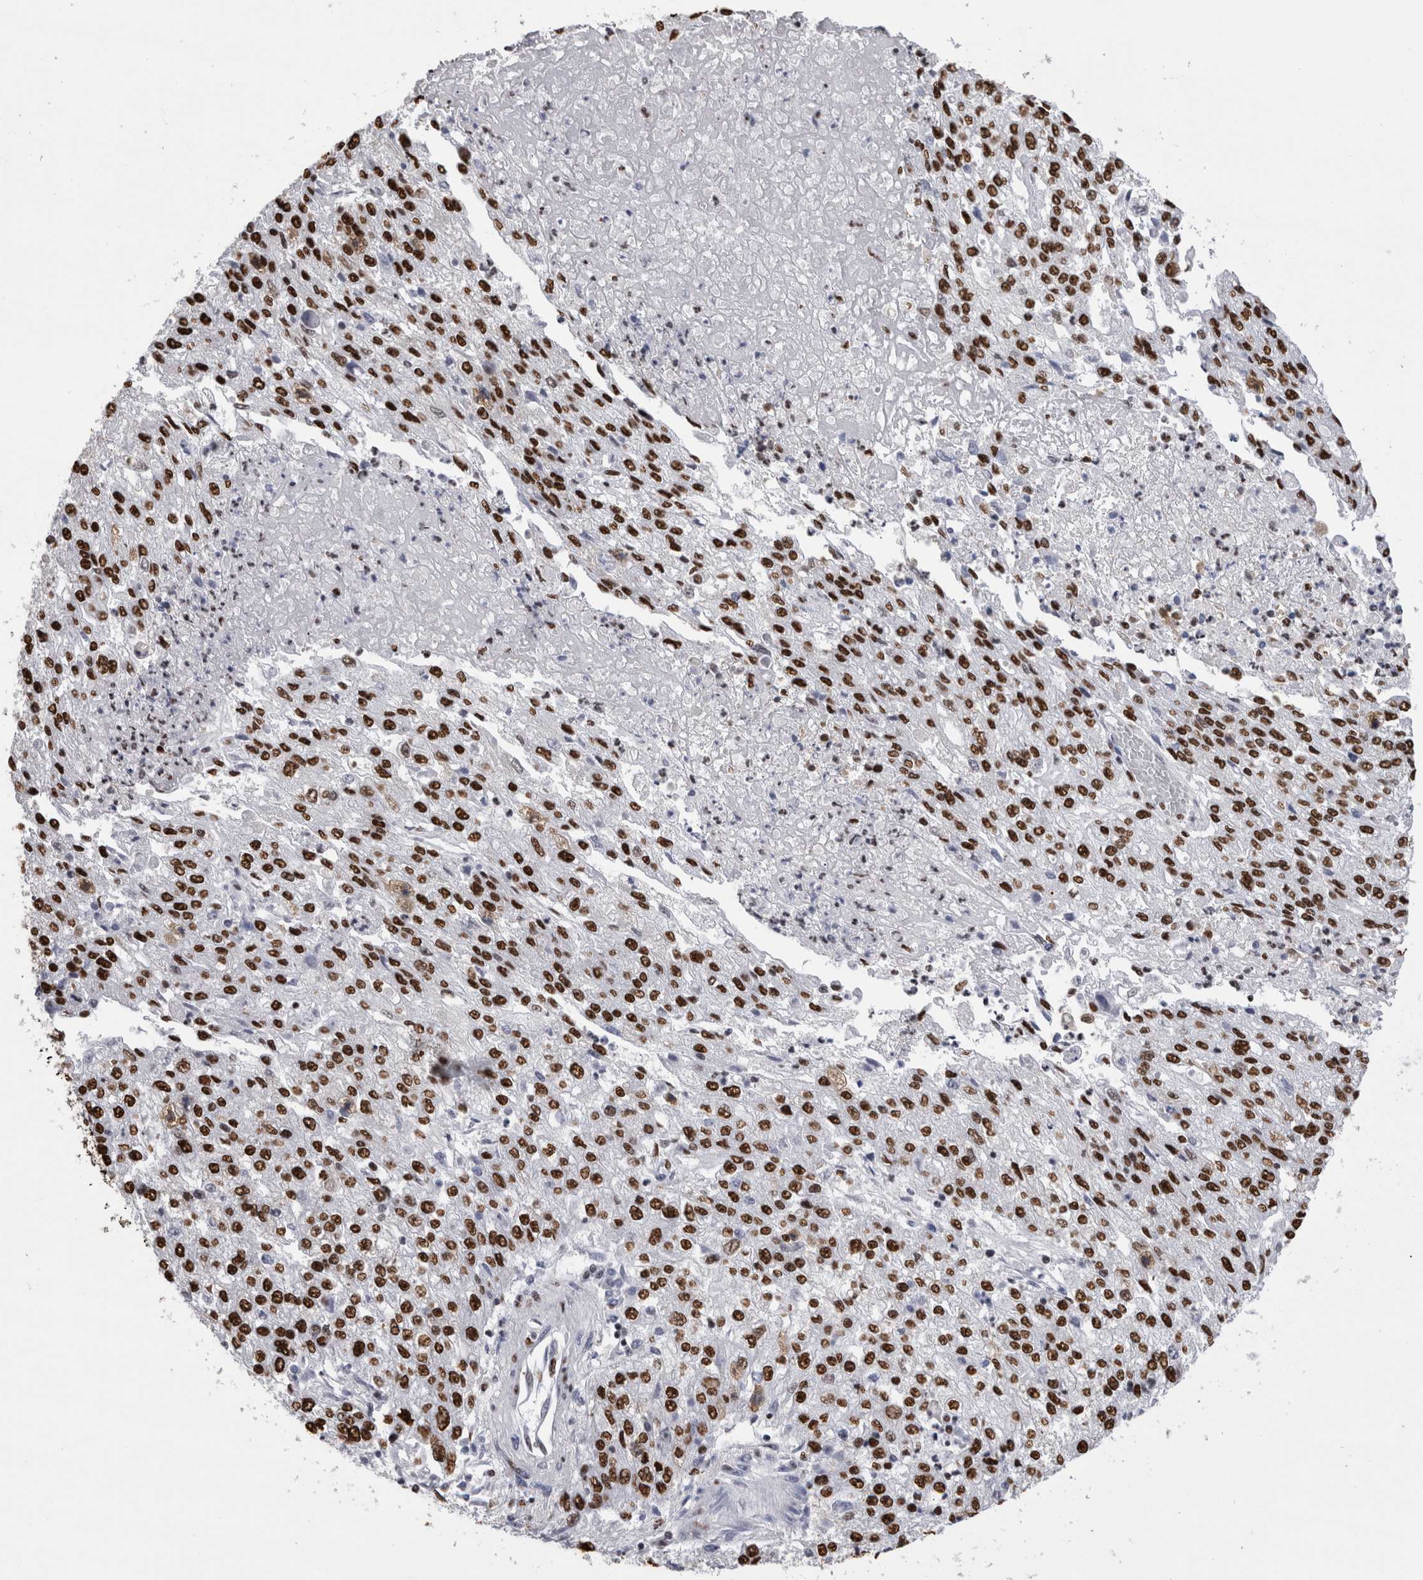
{"staining": {"intensity": "strong", "quantity": ">75%", "location": "nuclear"}, "tissue": "endometrial cancer", "cell_type": "Tumor cells", "image_type": "cancer", "snomed": [{"axis": "morphology", "description": "Adenocarcinoma, NOS"}, {"axis": "topography", "description": "Endometrium"}], "caption": "Human endometrial cancer (adenocarcinoma) stained for a protein (brown) displays strong nuclear positive staining in about >75% of tumor cells.", "gene": "ALPK3", "patient": {"sex": "female", "age": 49}}